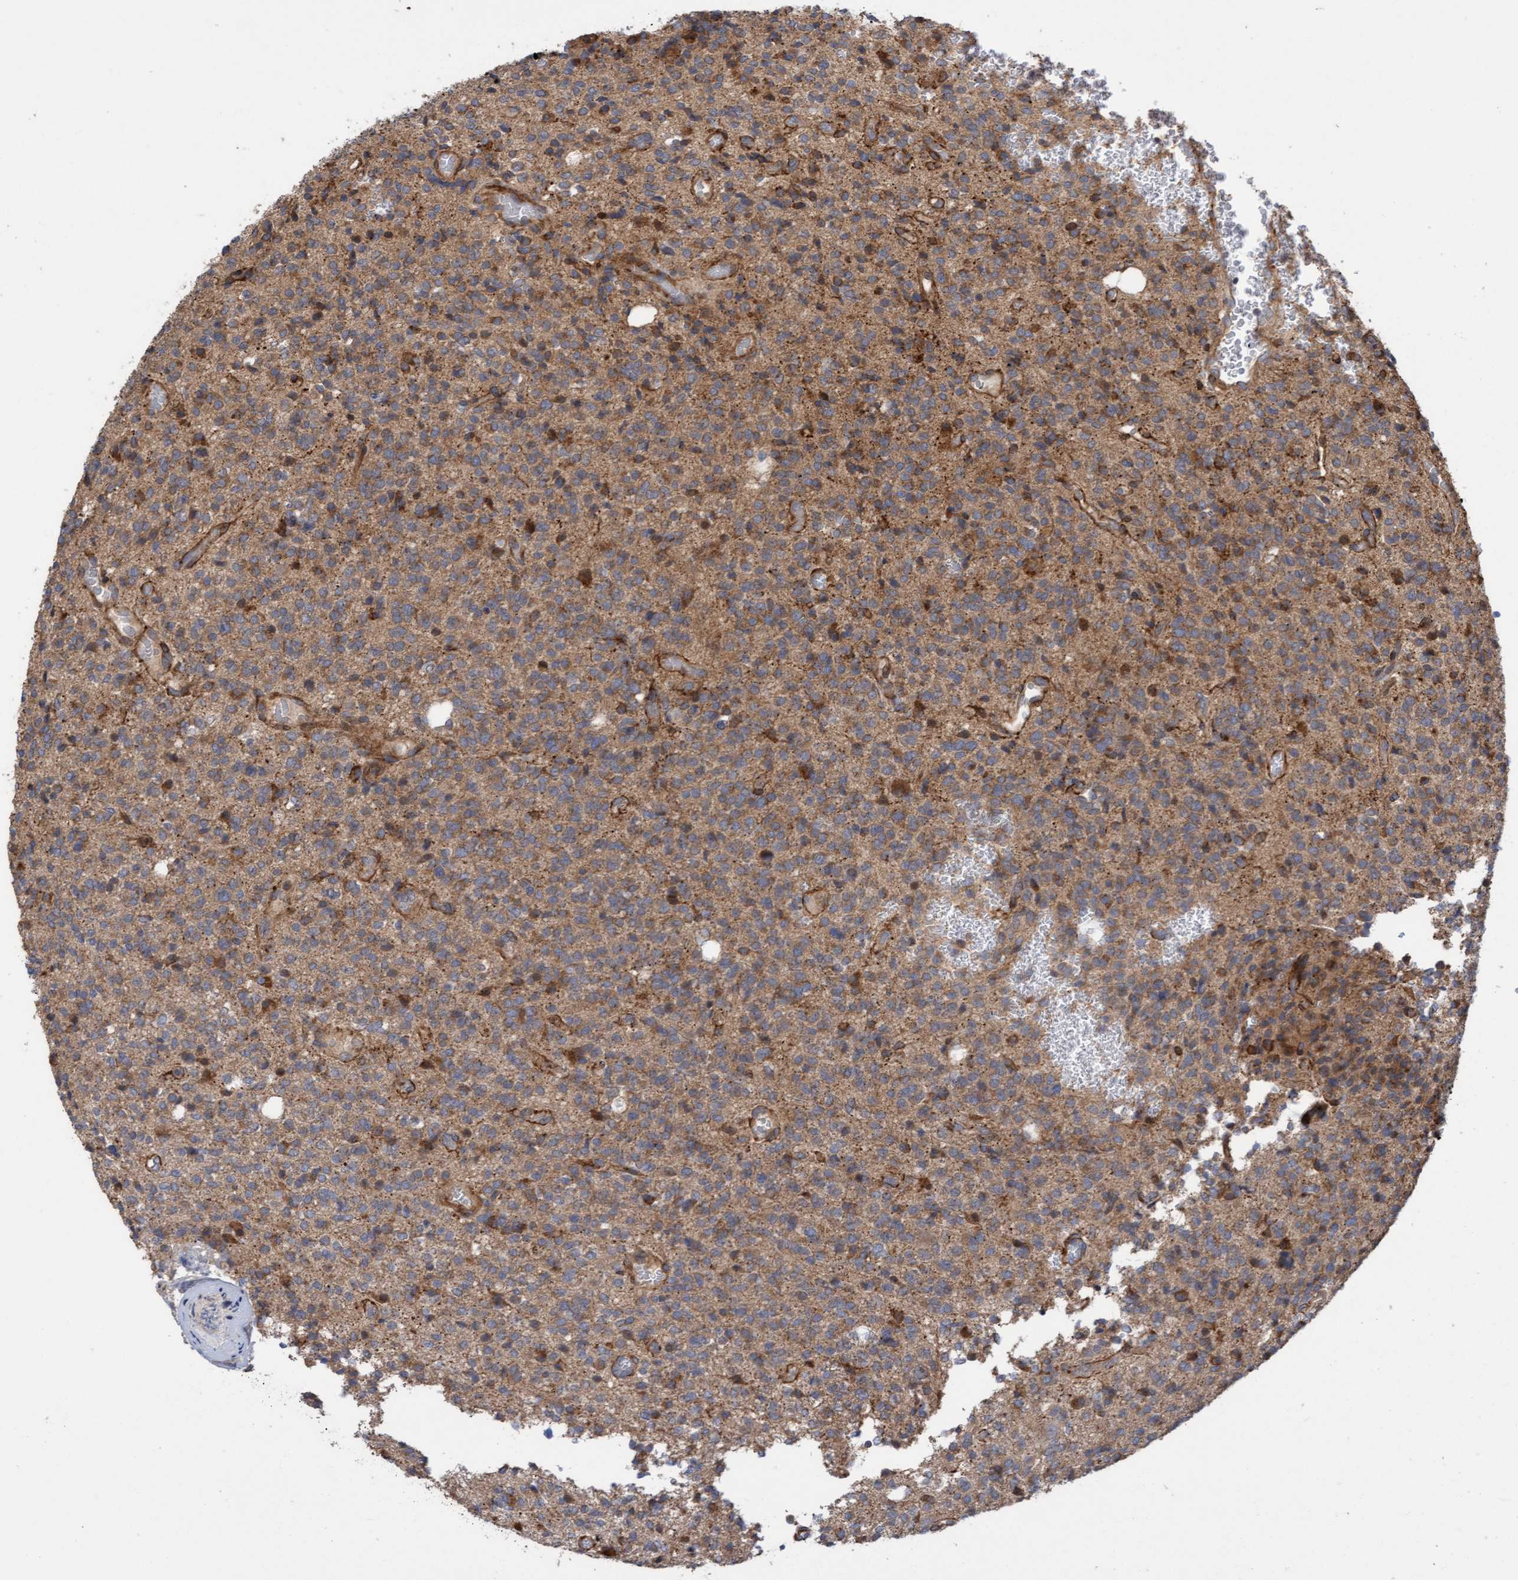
{"staining": {"intensity": "moderate", "quantity": ">75%", "location": "cytoplasmic/membranous"}, "tissue": "glioma", "cell_type": "Tumor cells", "image_type": "cancer", "snomed": [{"axis": "morphology", "description": "Glioma, malignant, High grade"}, {"axis": "topography", "description": "Brain"}], "caption": "Tumor cells demonstrate medium levels of moderate cytoplasmic/membranous expression in about >75% of cells in human glioma.", "gene": "ELP5", "patient": {"sex": "male", "age": 34}}